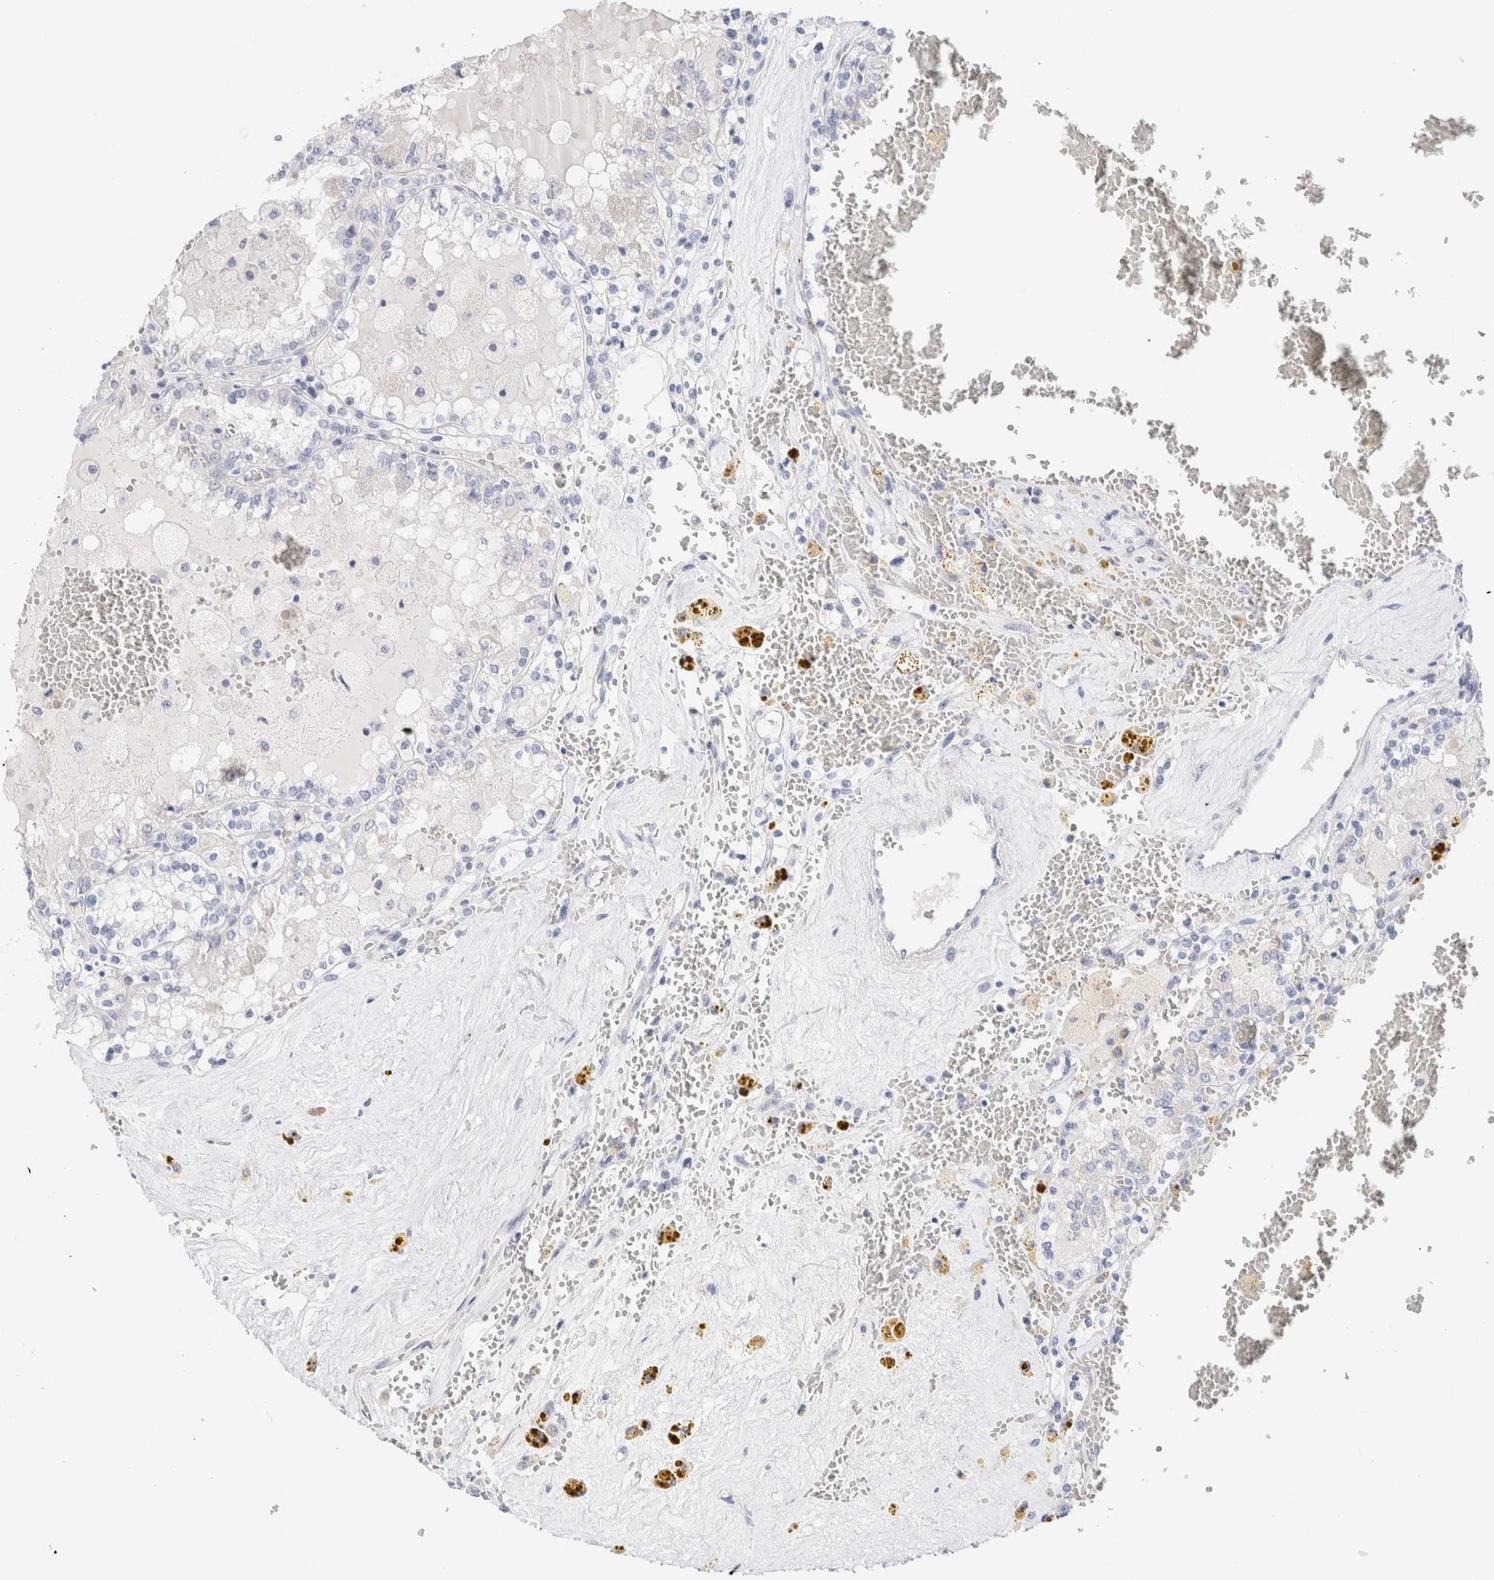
{"staining": {"intensity": "negative", "quantity": "none", "location": "none"}, "tissue": "renal cancer", "cell_type": "Tumor cells", "image_type": "cancer", "snomed": [{"axis": "morphology", "description": "Adenocarcinoma, NOS"}, {"axis": "topography", "description": "Kidney"}], "caption": "Immunohistochemistry (IHC) photomicrograph of renal adenocarcinoma stained for a protein (brown), which demonstrates no positivity in tumor cells.", "gene": "GADD45G", "patient": {"sex": "female", "age": 56}}